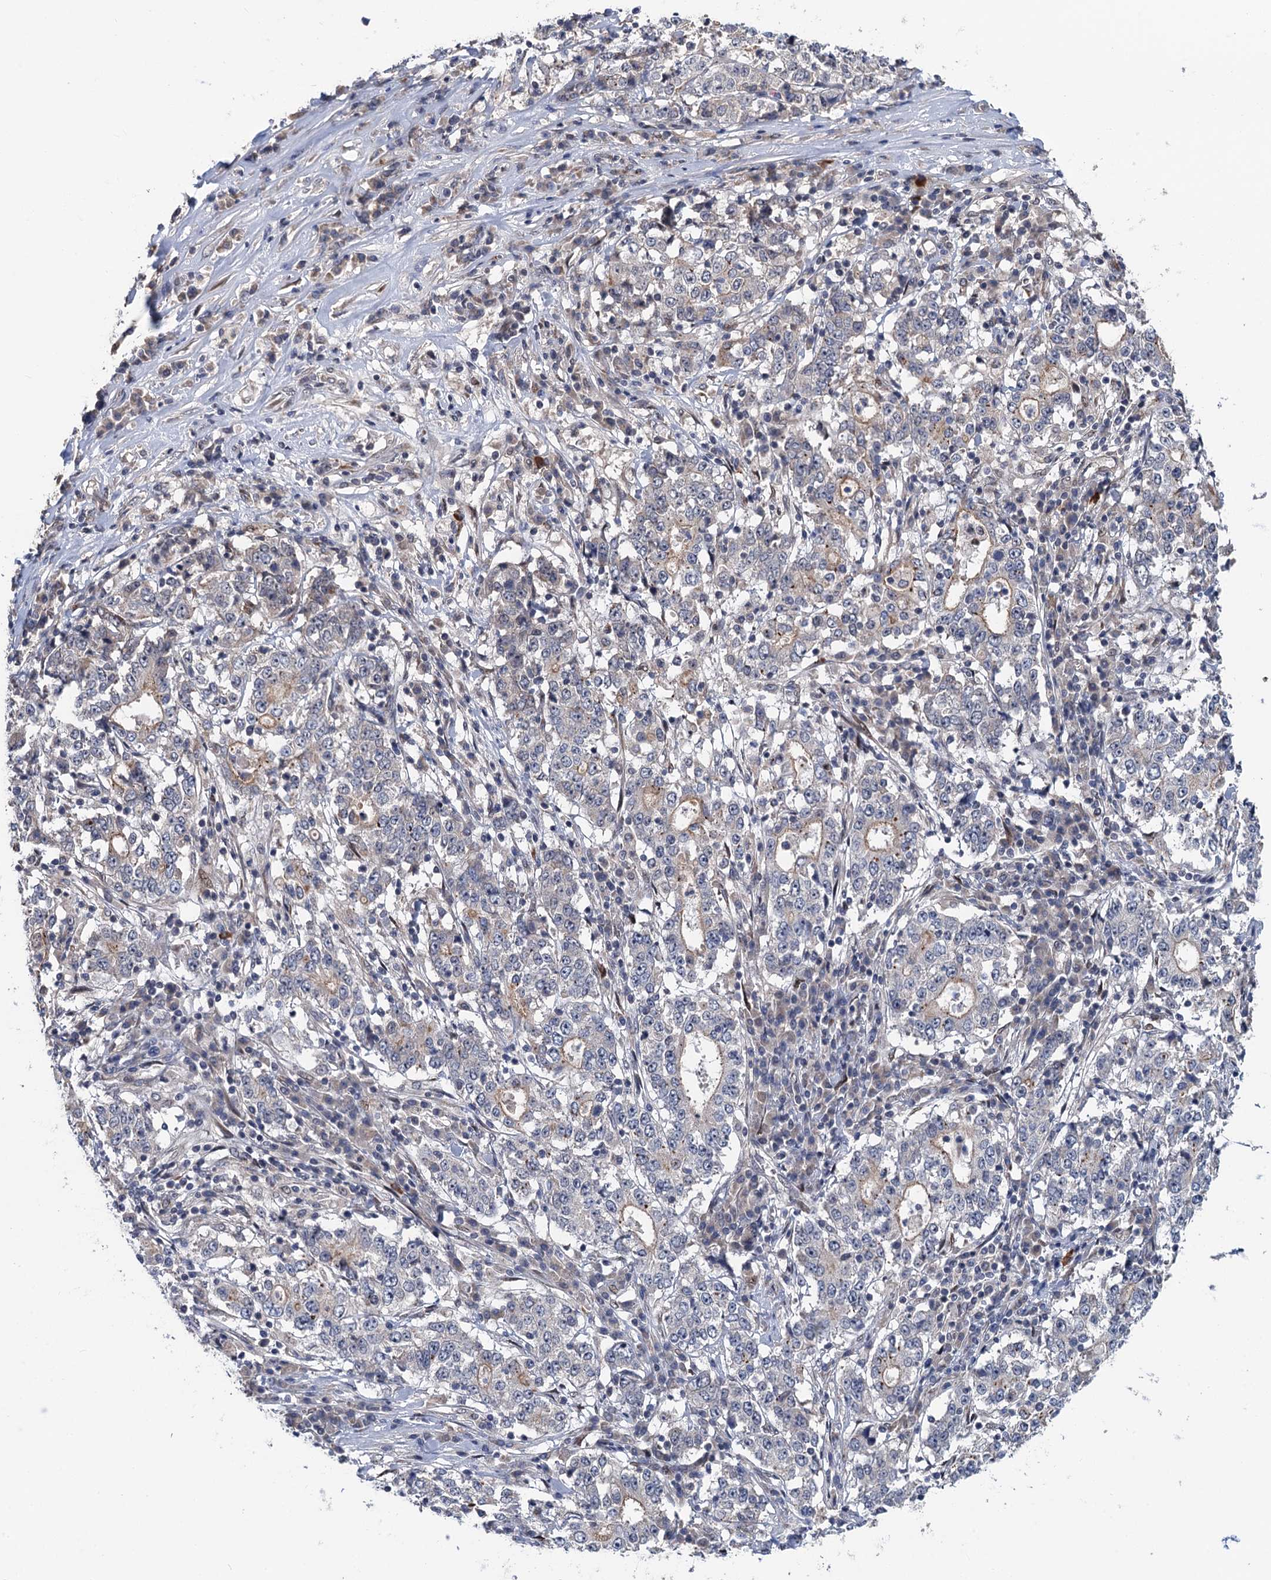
{"staining": {"intensity": "negative", "quantity": "none", "location": "none"}, "tissue": "stomach cancer", "cell_type": "Tumor cells", "image_type": "cancer", "snomed": [{"axis": "morphology", "description": "Adenocarcinoma, NOS"}, {"axis": "topography", "description": "Stomach"}], "caption": "This is an IHC histopathology image of adenocarcinoma (stomach). There is no positivity in tumor cells.", "gene": "RASSF4", "patient": {"sex": "male", "age": 59}}